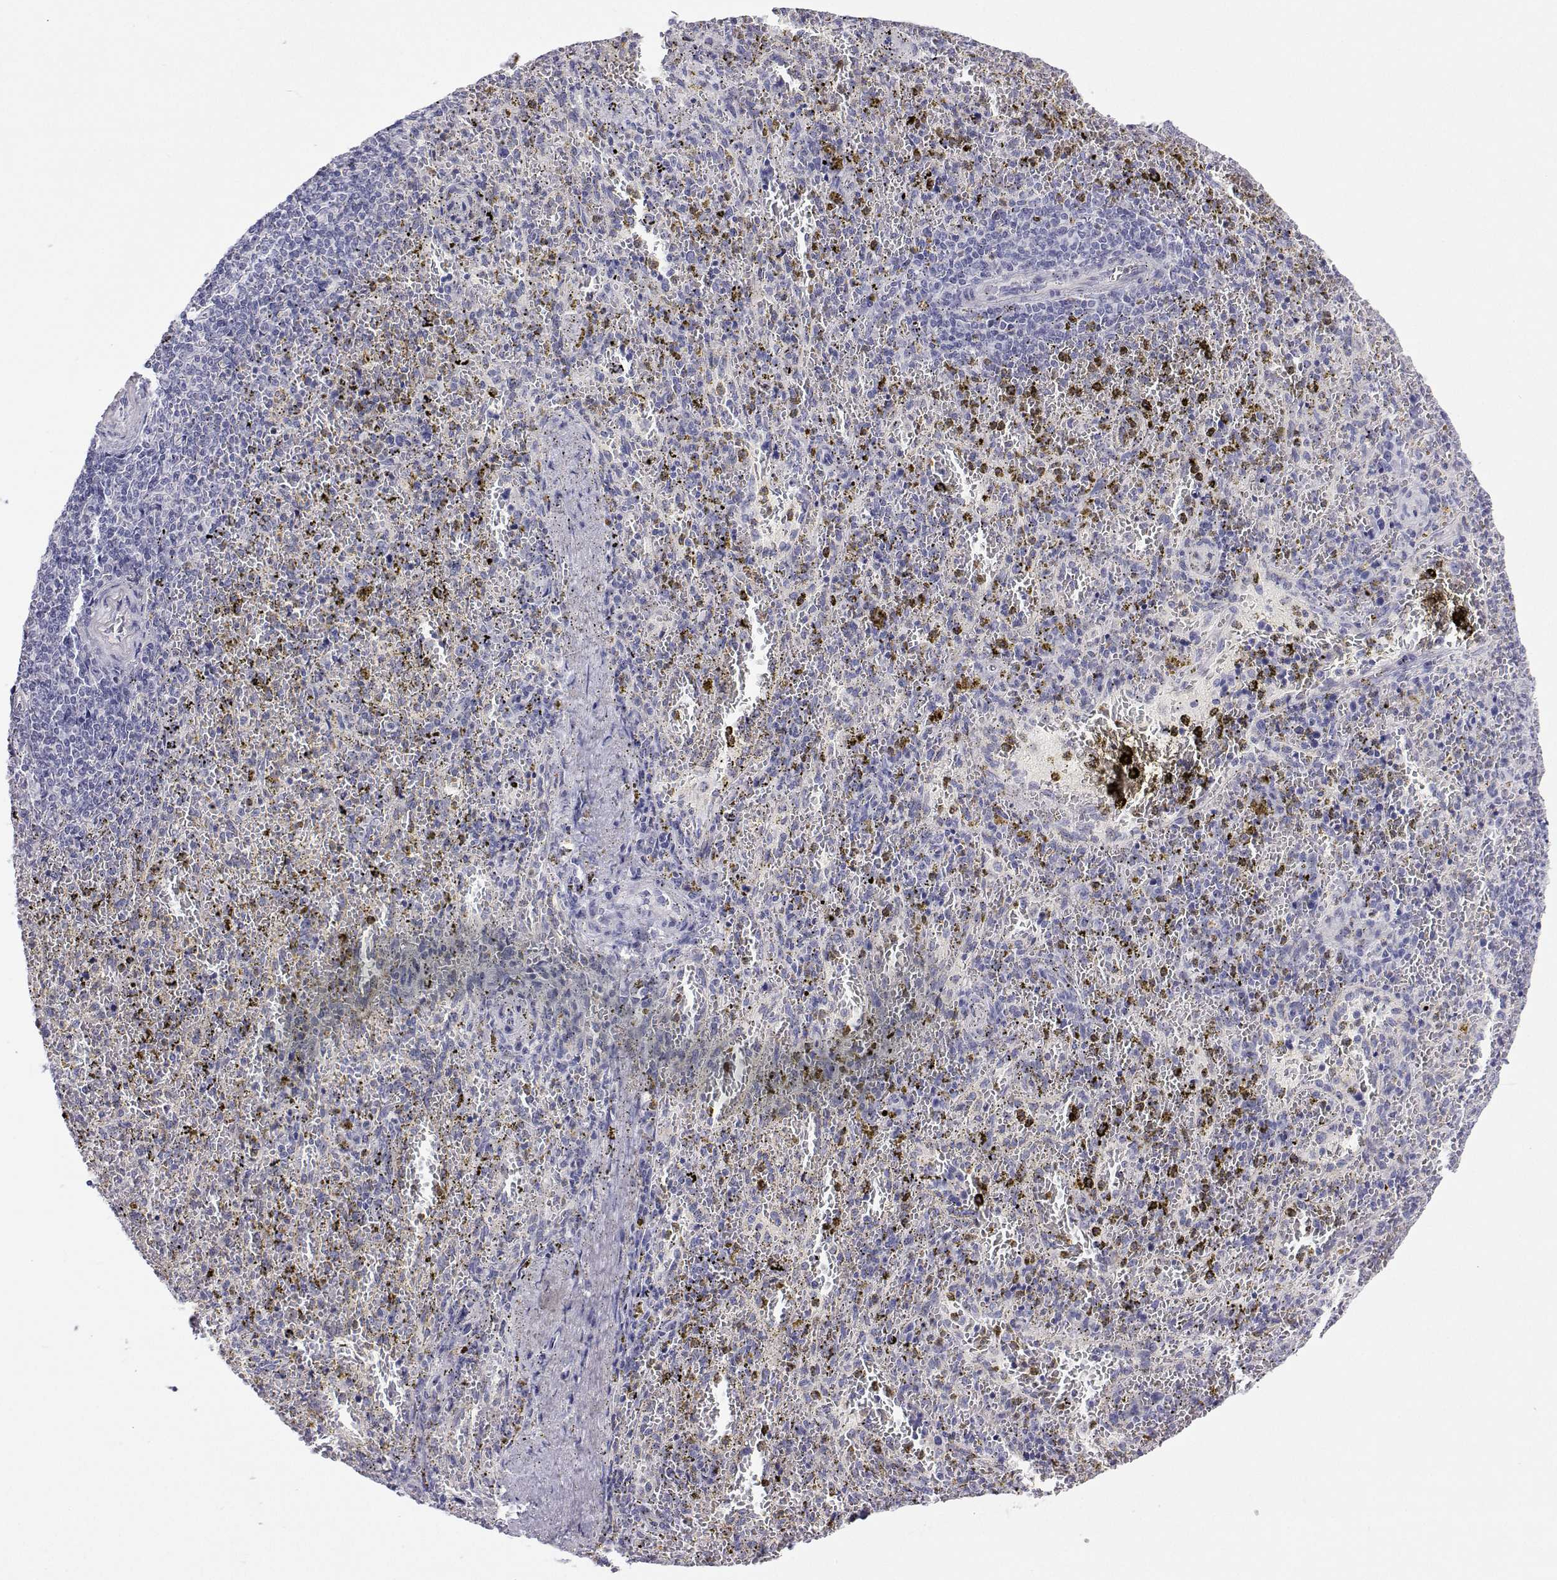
{"staining": {"intensity": "negative", "quantity": "none", "location": "none"}, "tissue": "spleen", "cell_type": "Cells in red pulp", "image_type": "normal", "snomed": [{"axis": "morphology", "description": "Normal tissue, NOS"}, {"axis": "topography", "description": "Spleen"}], "caption": "This is a image of immunohistochemistry (IHC) staining of benign spleen, which shows no staining in cells in red pulp. The staining was performed using DAB to visualize the protein expression in brown, while the nuclei were stained in blue with hematoxylin (Magnification: 20x).", "gene": "ANKRD65", "patient": {"sex": "female", "age": 50}}